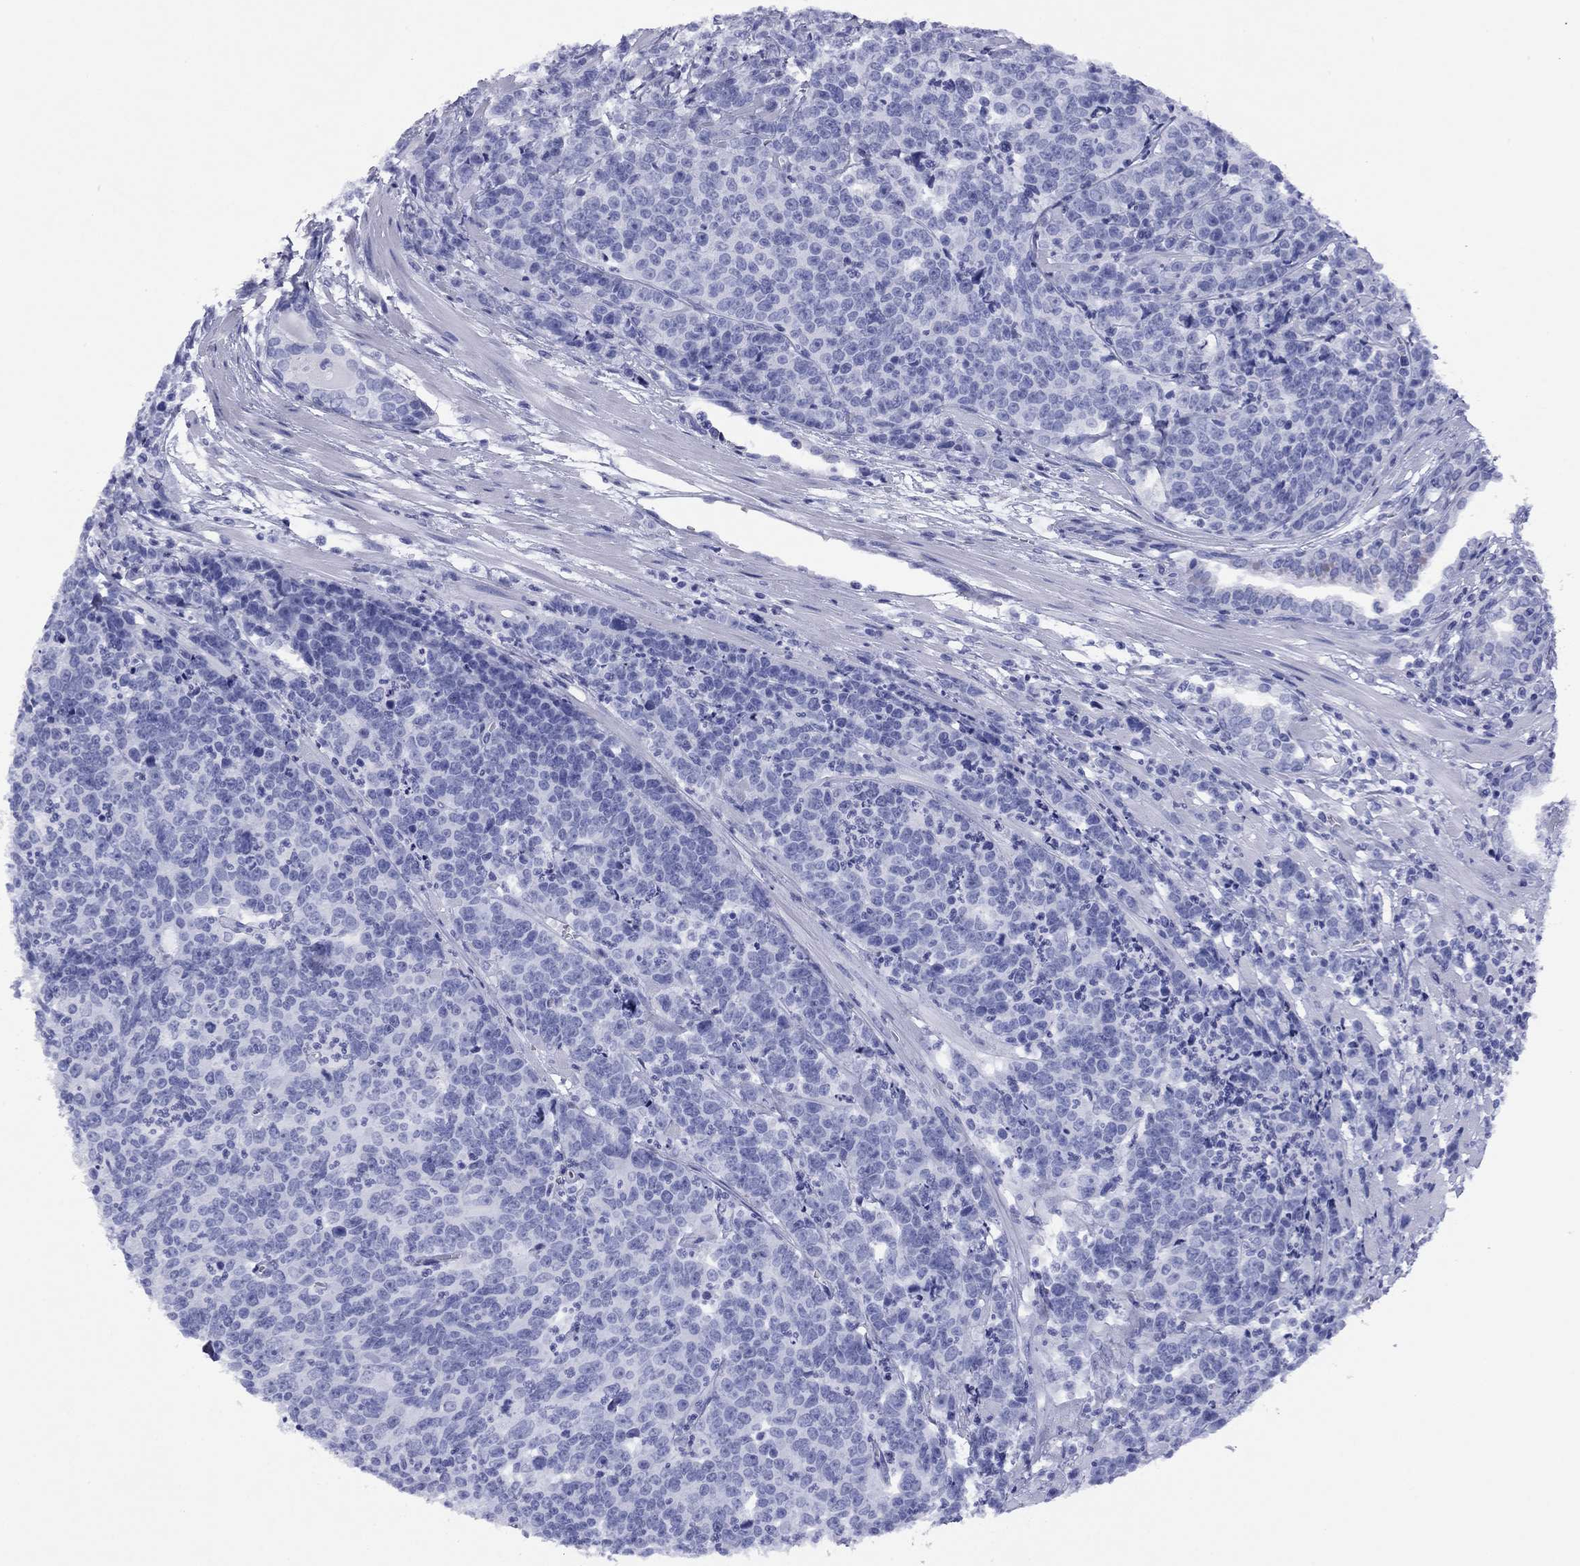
{"staining": {"intensity": "negative", "quantity": "none", "location": "none"}, "tissue": "prostate cancer", "cell_type": "Tumor cells", "image_type": "cancer", "snomed": [{"axis": "morphology", "description": "Adenocarcinoma, NOS"}, {"axis": "topography", "description": "Prostate"}], "caption": "Immunohistochemistry (IHC) histopathology image of human prostate adenocarcinoma stained for a protein (brown), which exhibits no positivity in tumor cells. The staining was performed using DAB (3,3'-diaminobenzidine) to visualize the protein expression in brown, while the nuclei were stained in blue with hematoxylin (Magnification: 20x).", "gene": "HAO1", "patient": {"sex": "male", "age": 67}}